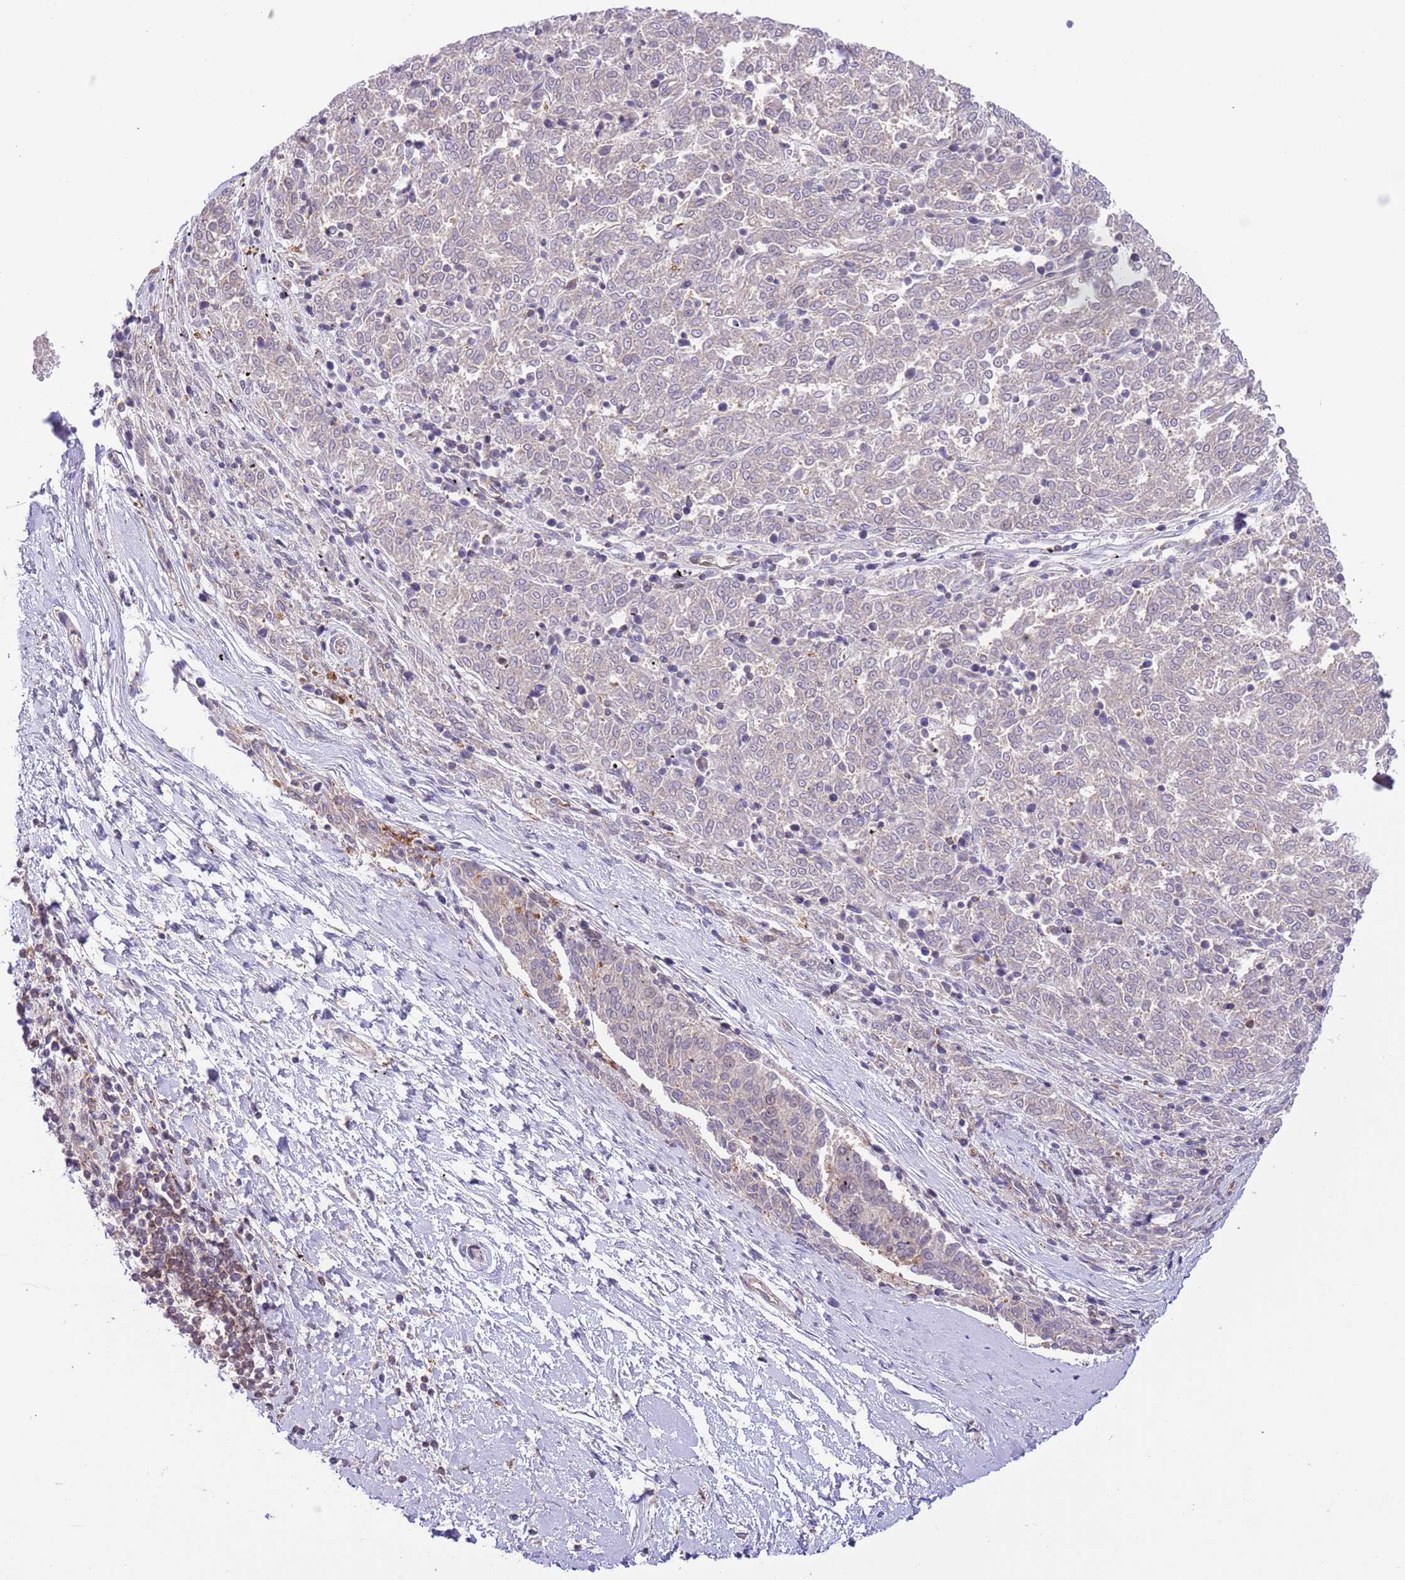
{"staining": {"intensity": "negative", "quantity": "none", "location": "none"}, "tissue": "melanoma", "cell_type": "Tumor cells", "image_type": "cancer", "snomed": [{"axis": "morphology", "description": "Malignant melanoma, NOS"}, {"axis": "topography", "description": "Skin"}], "caption": "The image reveals no staining of tumor cells in melanoma.", "gene": "HDHD2", "patient": {"sex": "female", "age": 72}}